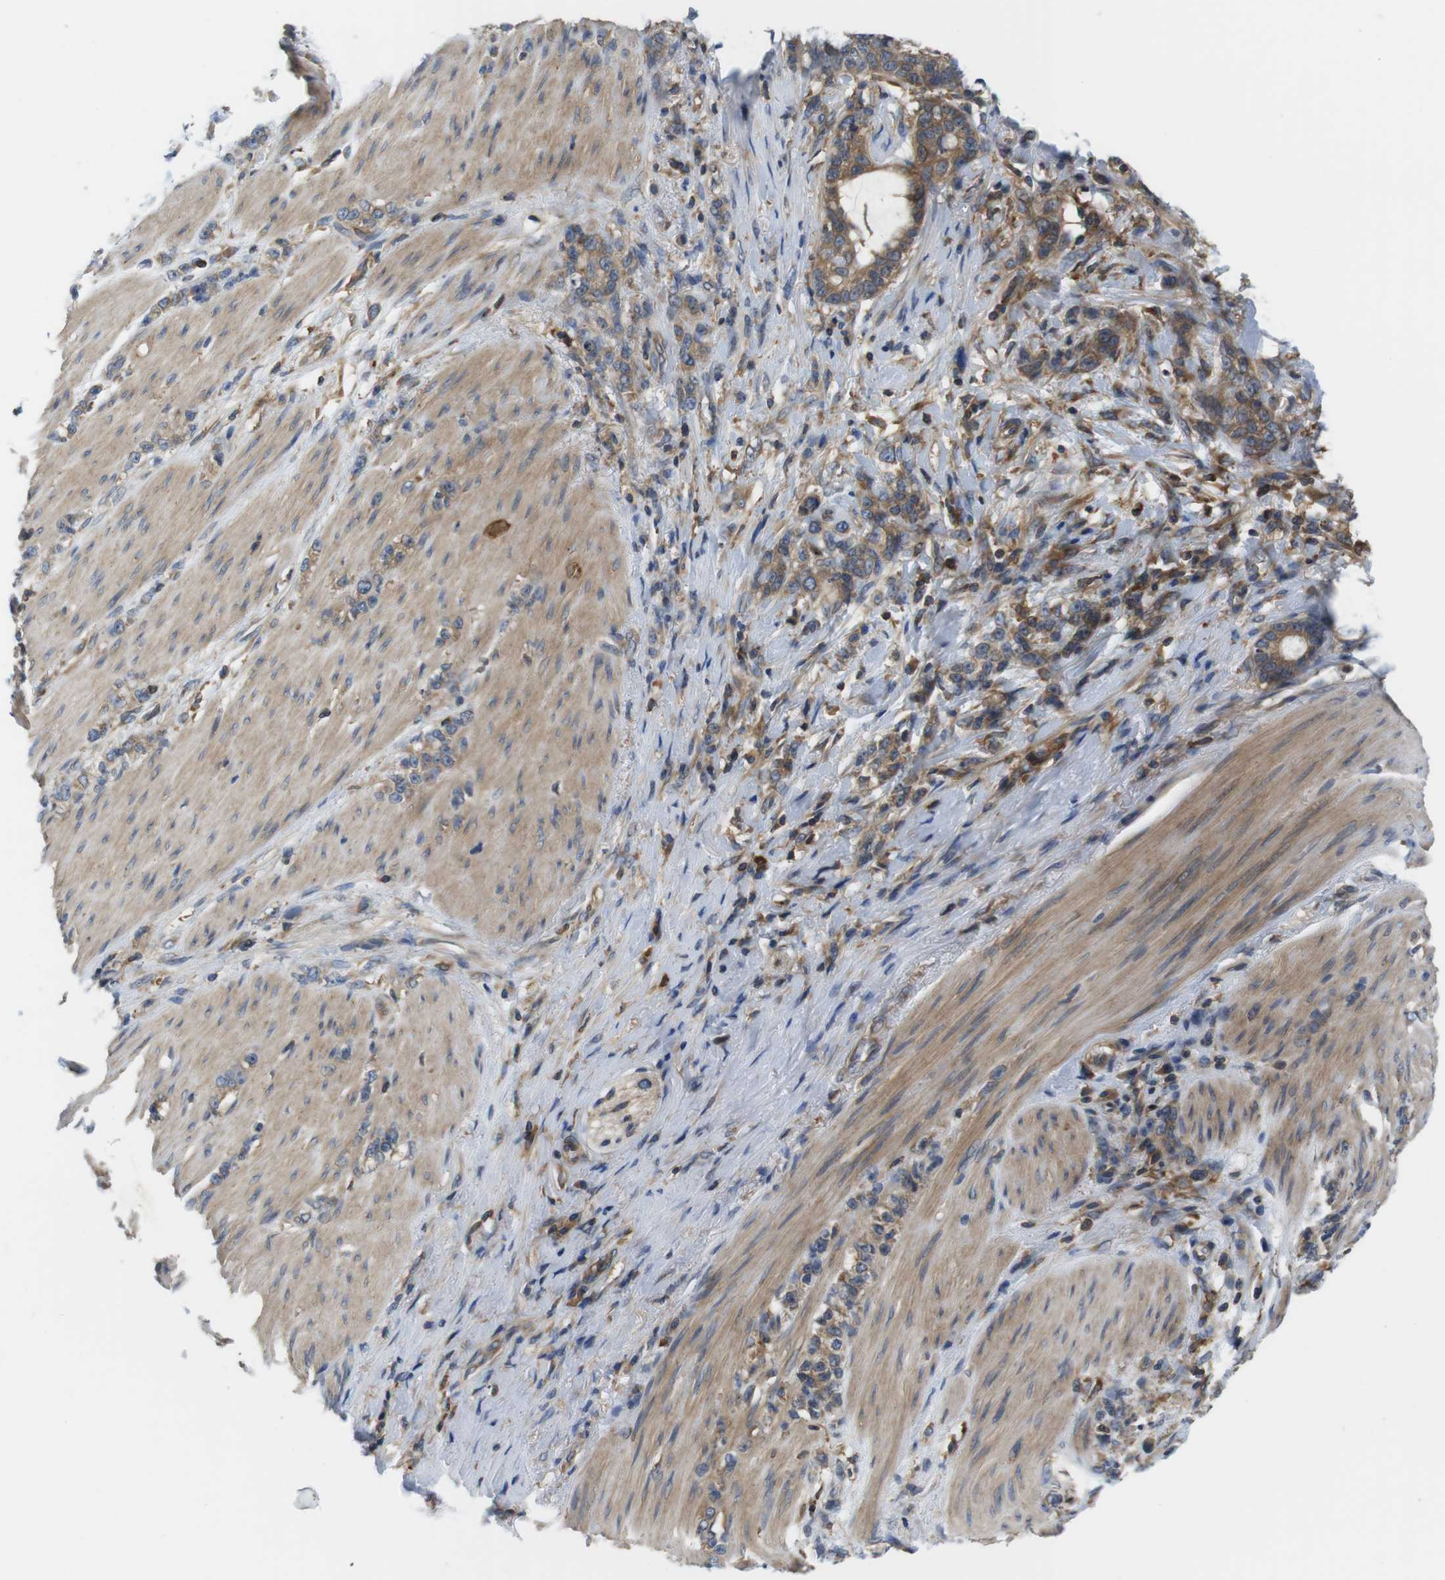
{"staining": {"intensity": "moderate", "quantity": ">75%", "location": "cytoplasmic/membranous"}, "tissue": "stomach cancer", "cell_type": "Tumor cells", "image_type": "cancer", "snomed": [{"axis": "morphology", "description": "Adenocarcinoma, NOS"}, {"axis": "topography", "description": "Stomach, lower"}], "caption": "A photomicrograph showing moderate cytoplasmic/membranous positivity in about >75% of tumor cells in stomach cancer, as visualized by brown immunohistochemical staining.", "gene": "HERPUD2", "patient": {"sex": "male", "age": 88}}